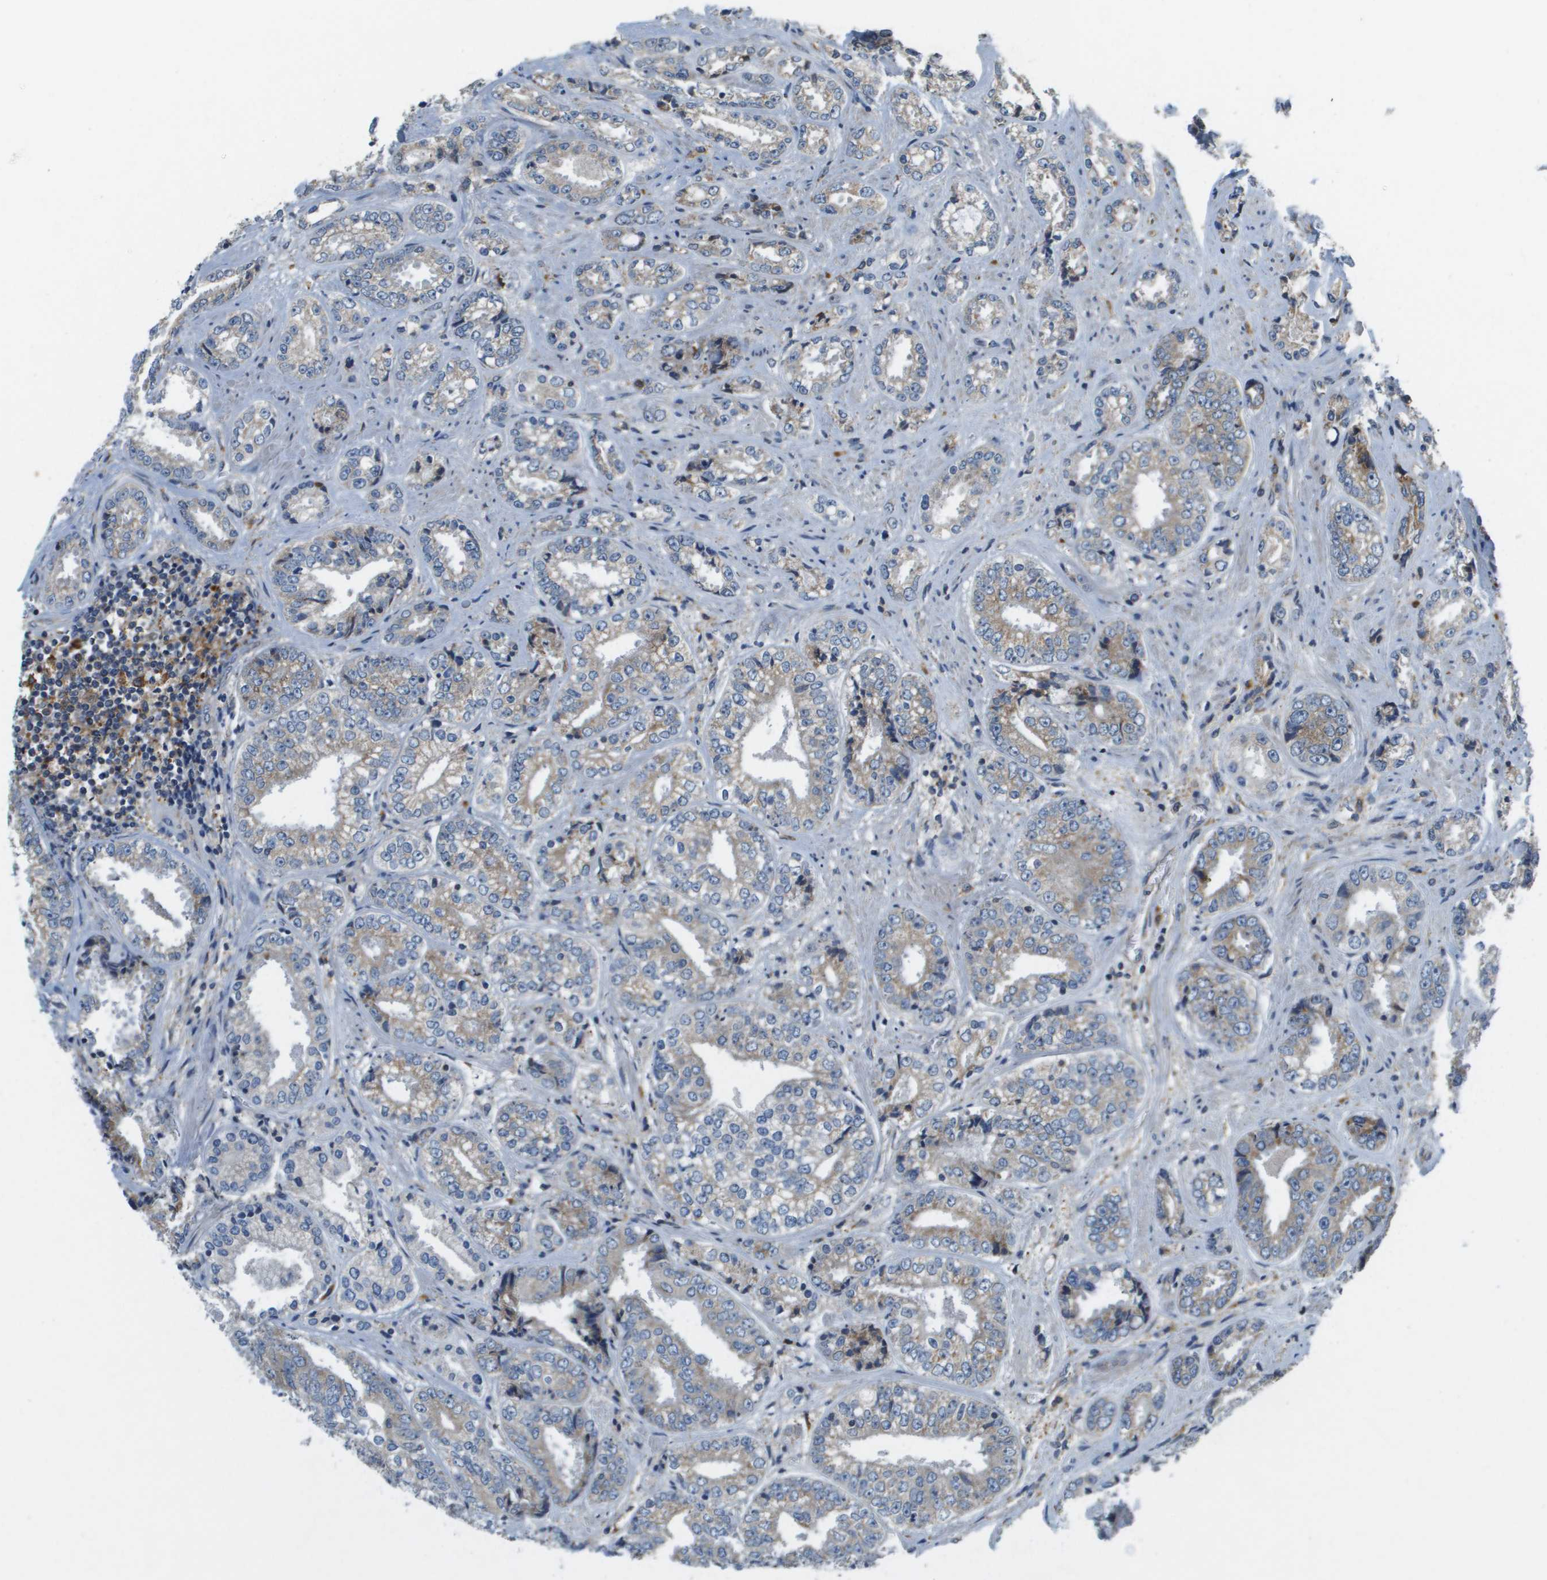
{"staining": {"intensity": "negative", "quantity": "none", "location": "none"}, "tissue": "prostate cancer", "cell_type": "Tumor cells", "image_type": "cancer", "snomed": [{"axis": "morphology", "description": "Adenocarcinoma, High grade"}, {"axis": "topography", "description": "Prostate"}], "caption": "Photomicrograph shows no significant protein staining in tumor cells of adenocarcinoma (high-grade) (prostate).", "gene": "SAMSN1", "patient": {"sex": "male", "age": 61}}